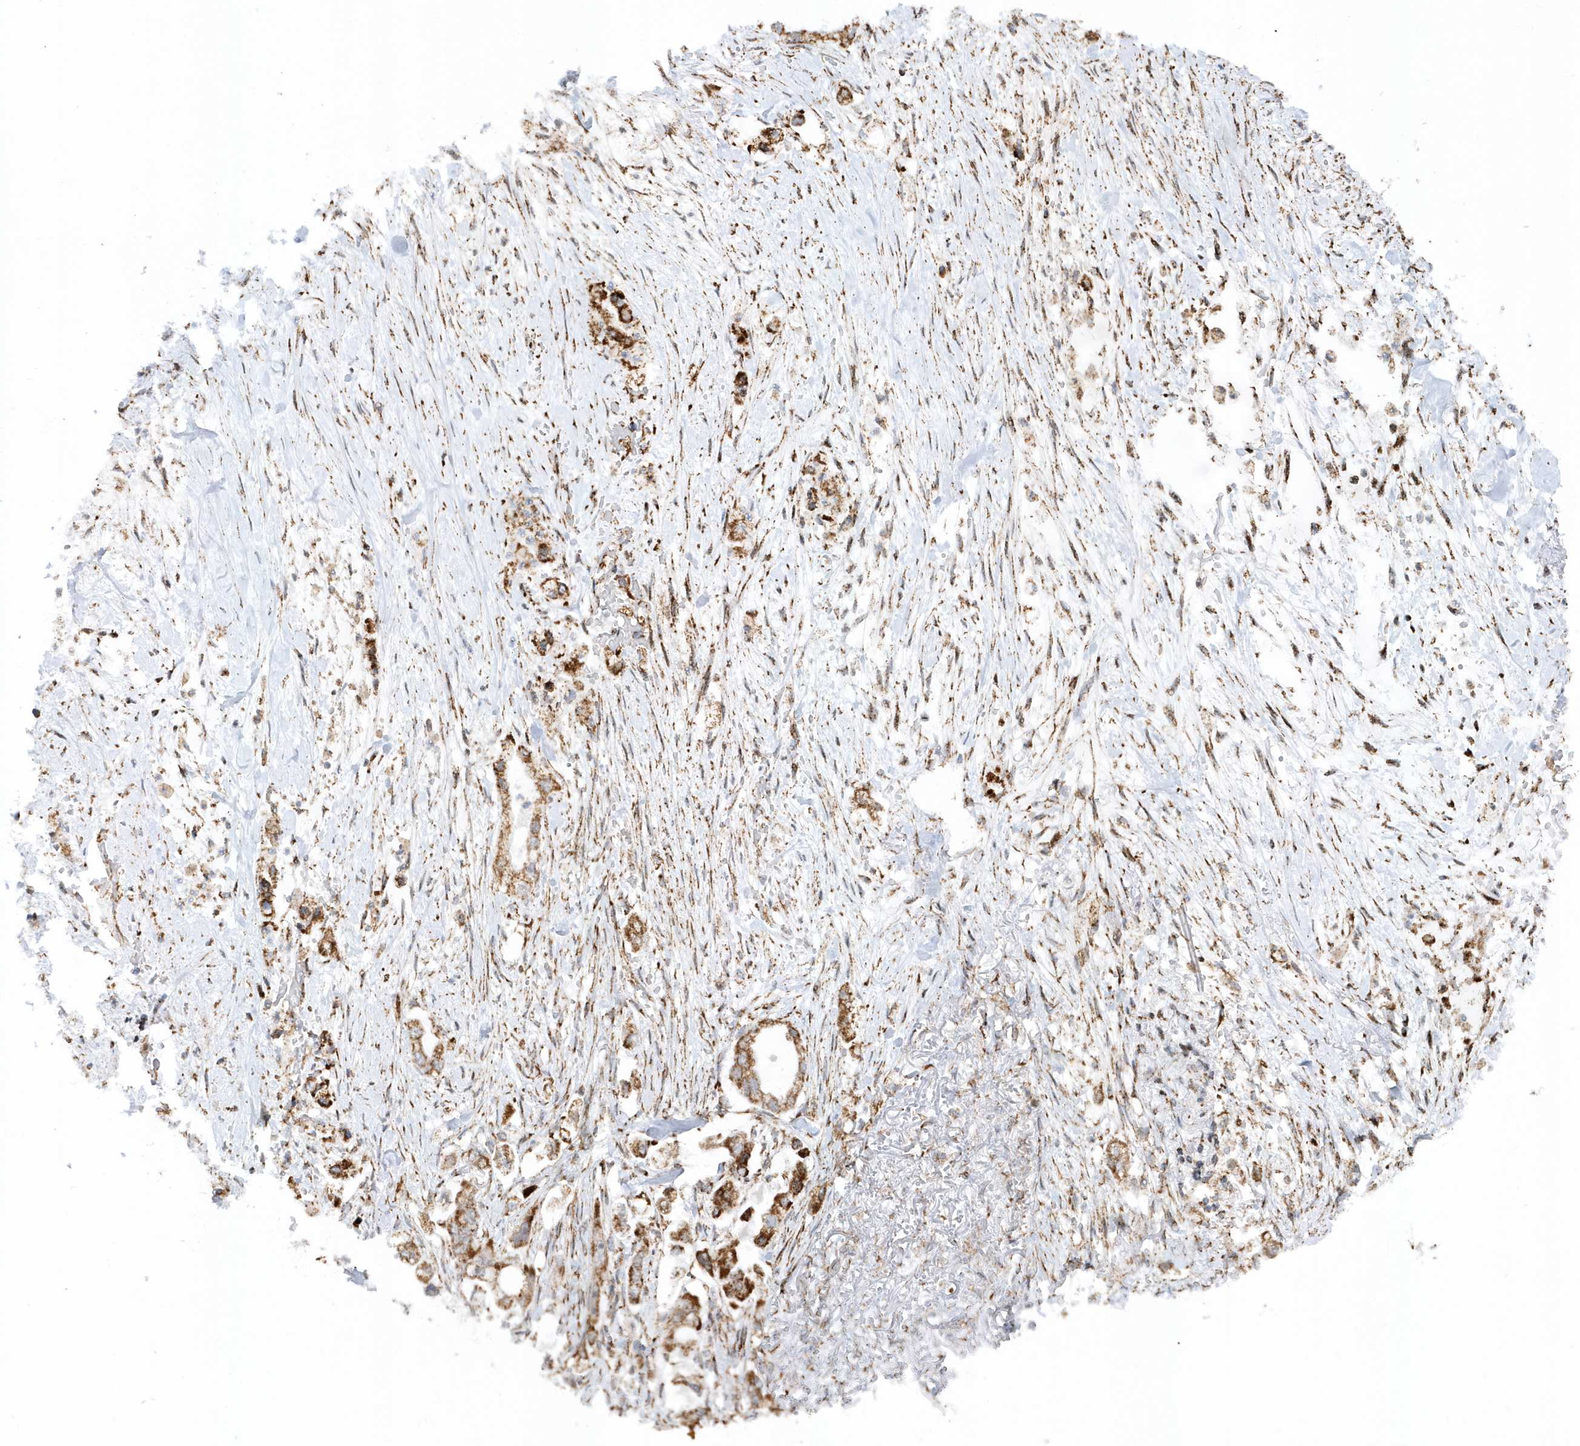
{"staining": {"intensity": "strong", "quantity": ">75%", "location": "cytoplasmic/membranous"}, "tissue": "stomach cancer", "cell_type": "Tumor cells", "image_type": "cancer", "snomed": [{"axis": "morphology", "description": "Adenocarcinoma, NOS"}, {"axis": "topography", "description": "Stomach"}], "caption": "Immunohistochemistry (IHC) photomicrograph of human stomach cancer stained for a protein (brown), which reveals high levels of strong cytoplasmic/membranous positivity in approximately >75% of tumor cells.", "gene": "CRY2", "patient": {"sex": "male", "age": 62}}